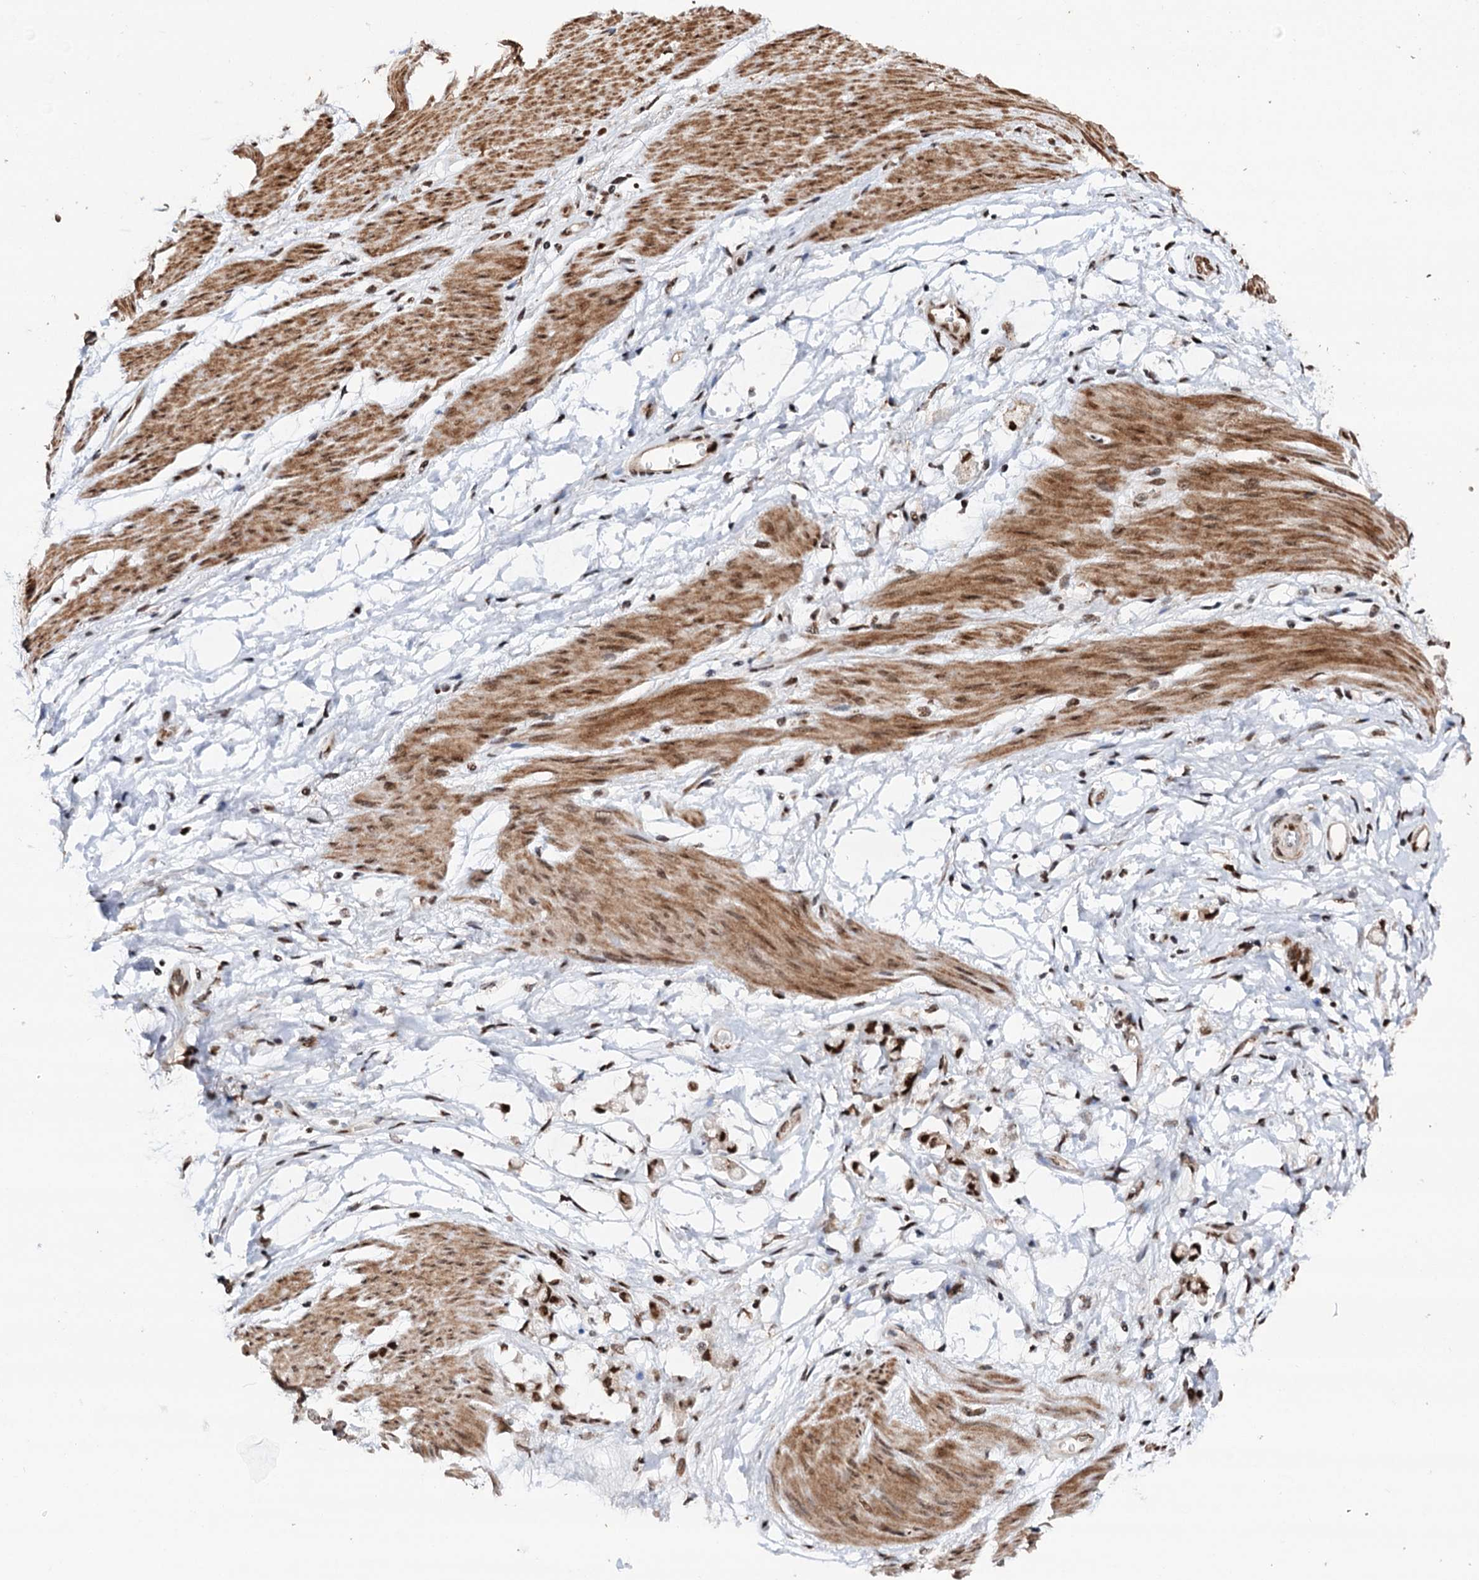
{"staining": {"intensity": "strong", "quantity": ">75%", "location": "nuclear"}, "tissue": "stomach cancer", "cell_type": "Tumor cells", "image_type": "cancer", "snomed": [{"axis": "morphology", "description": "Adenocarcinoma, NOS"}, {"axis": "topography", "description": "Stomach"}], "caption": "Human stomach adenocarcinoma stained for a protein (brown) exhibits strong nuclear positive positivity in about >75% of tumor cells.", "gene": "MATR3", "patient": {"sex": "female", "age": 60}}